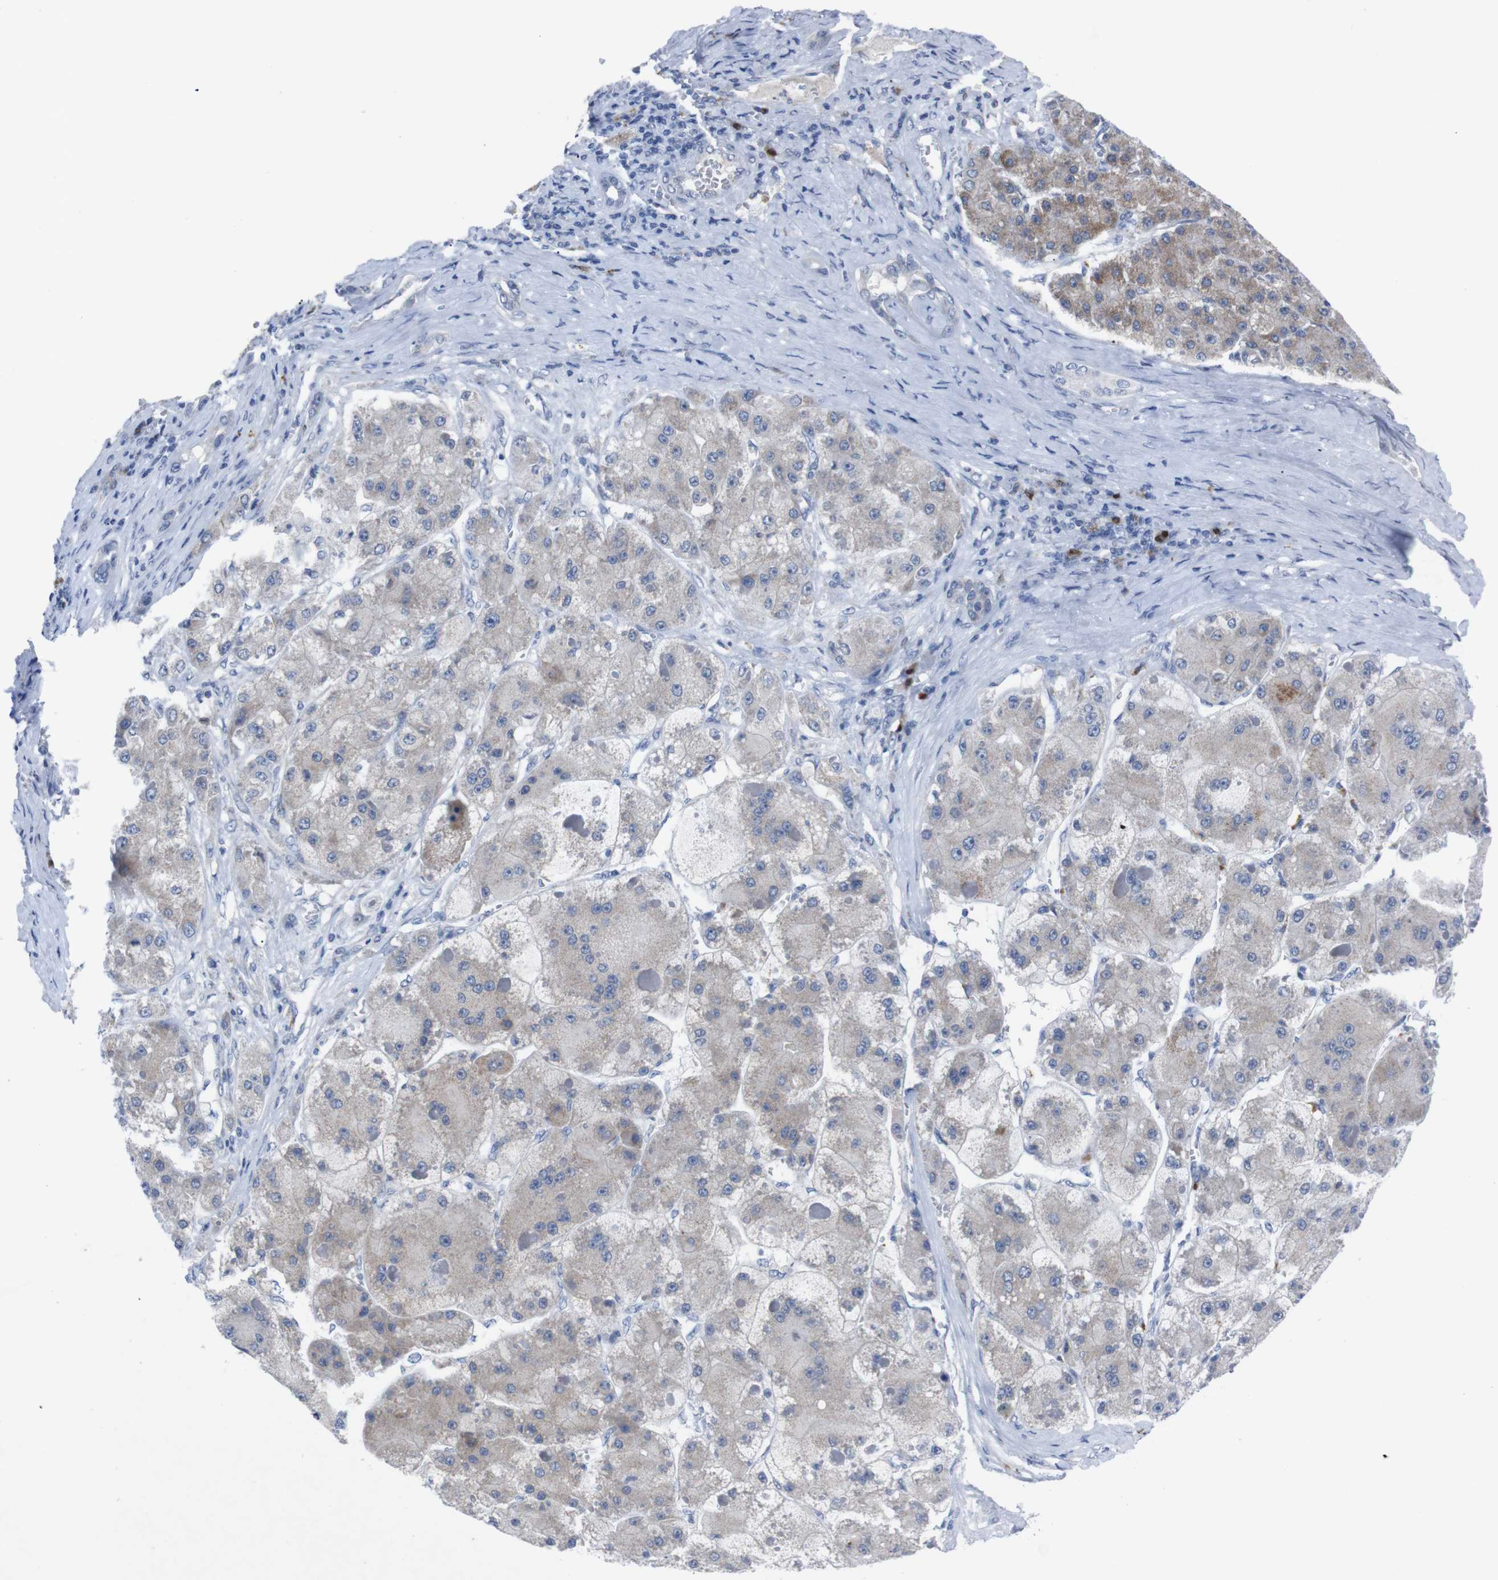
{"staining": {"intensity": "moderate", "quantity": "25%-75%", "location": "cytoplasmic/membranous"}, "tissue": "liver cancer", "cell_type": "Tumor cells", "image_type": "cancer", "snomed": [{"axis": "morphology", "description": "Carcinoma, Hepatocellular, NOS"}, {"axis": "topography", "description": "Liver"}], "caption": "Tumor cells exhibit moderate cytoplasmic/membranous staining in about 25%-75% of cells in liver hepatocellular carcinoma.", "gene": "IRF4", "patient": {"sex": "female", "age": 73}}